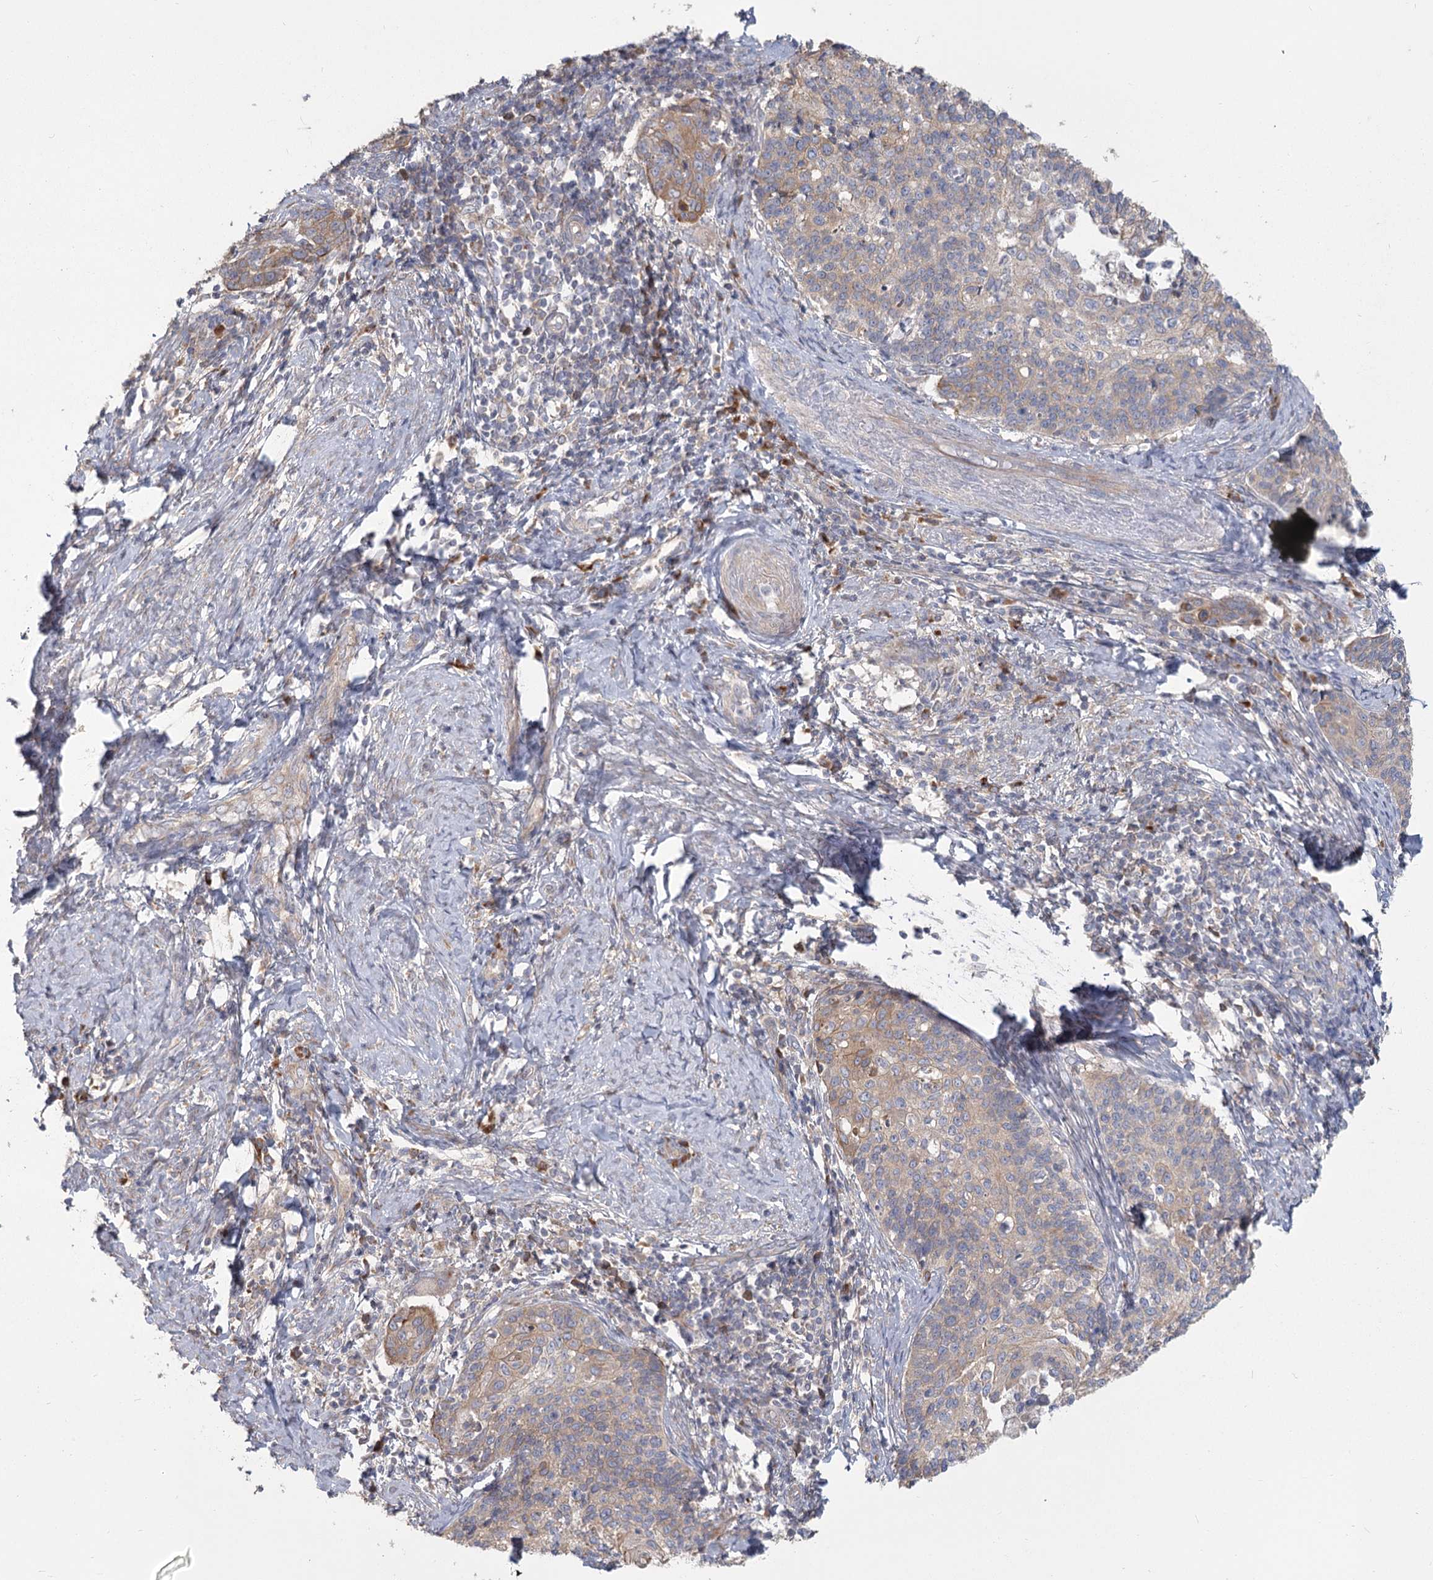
{"staining": {"intensity": "weak", "quantity": "25%-75%", "location": "cytoplasmic/membranous"}, "tissue": "cervical cancer", "cell_type": "Tumor cells", "image_type": "cancer", "snomed": [{"axis": "morphology", "description": "Squamous cell carcinoma, NOS"}, {"axis": "topography", "description": "Cervix"}], "caption": "Protein analysis of cervical cancer (squamous cell carcinoma) tissue demonstrates weak cytoplasmic/membranous expression in approximately 25%-75% of tumor cells.", "gene": "CNTLN", "patient": {"sex": "female", "age": 39}}